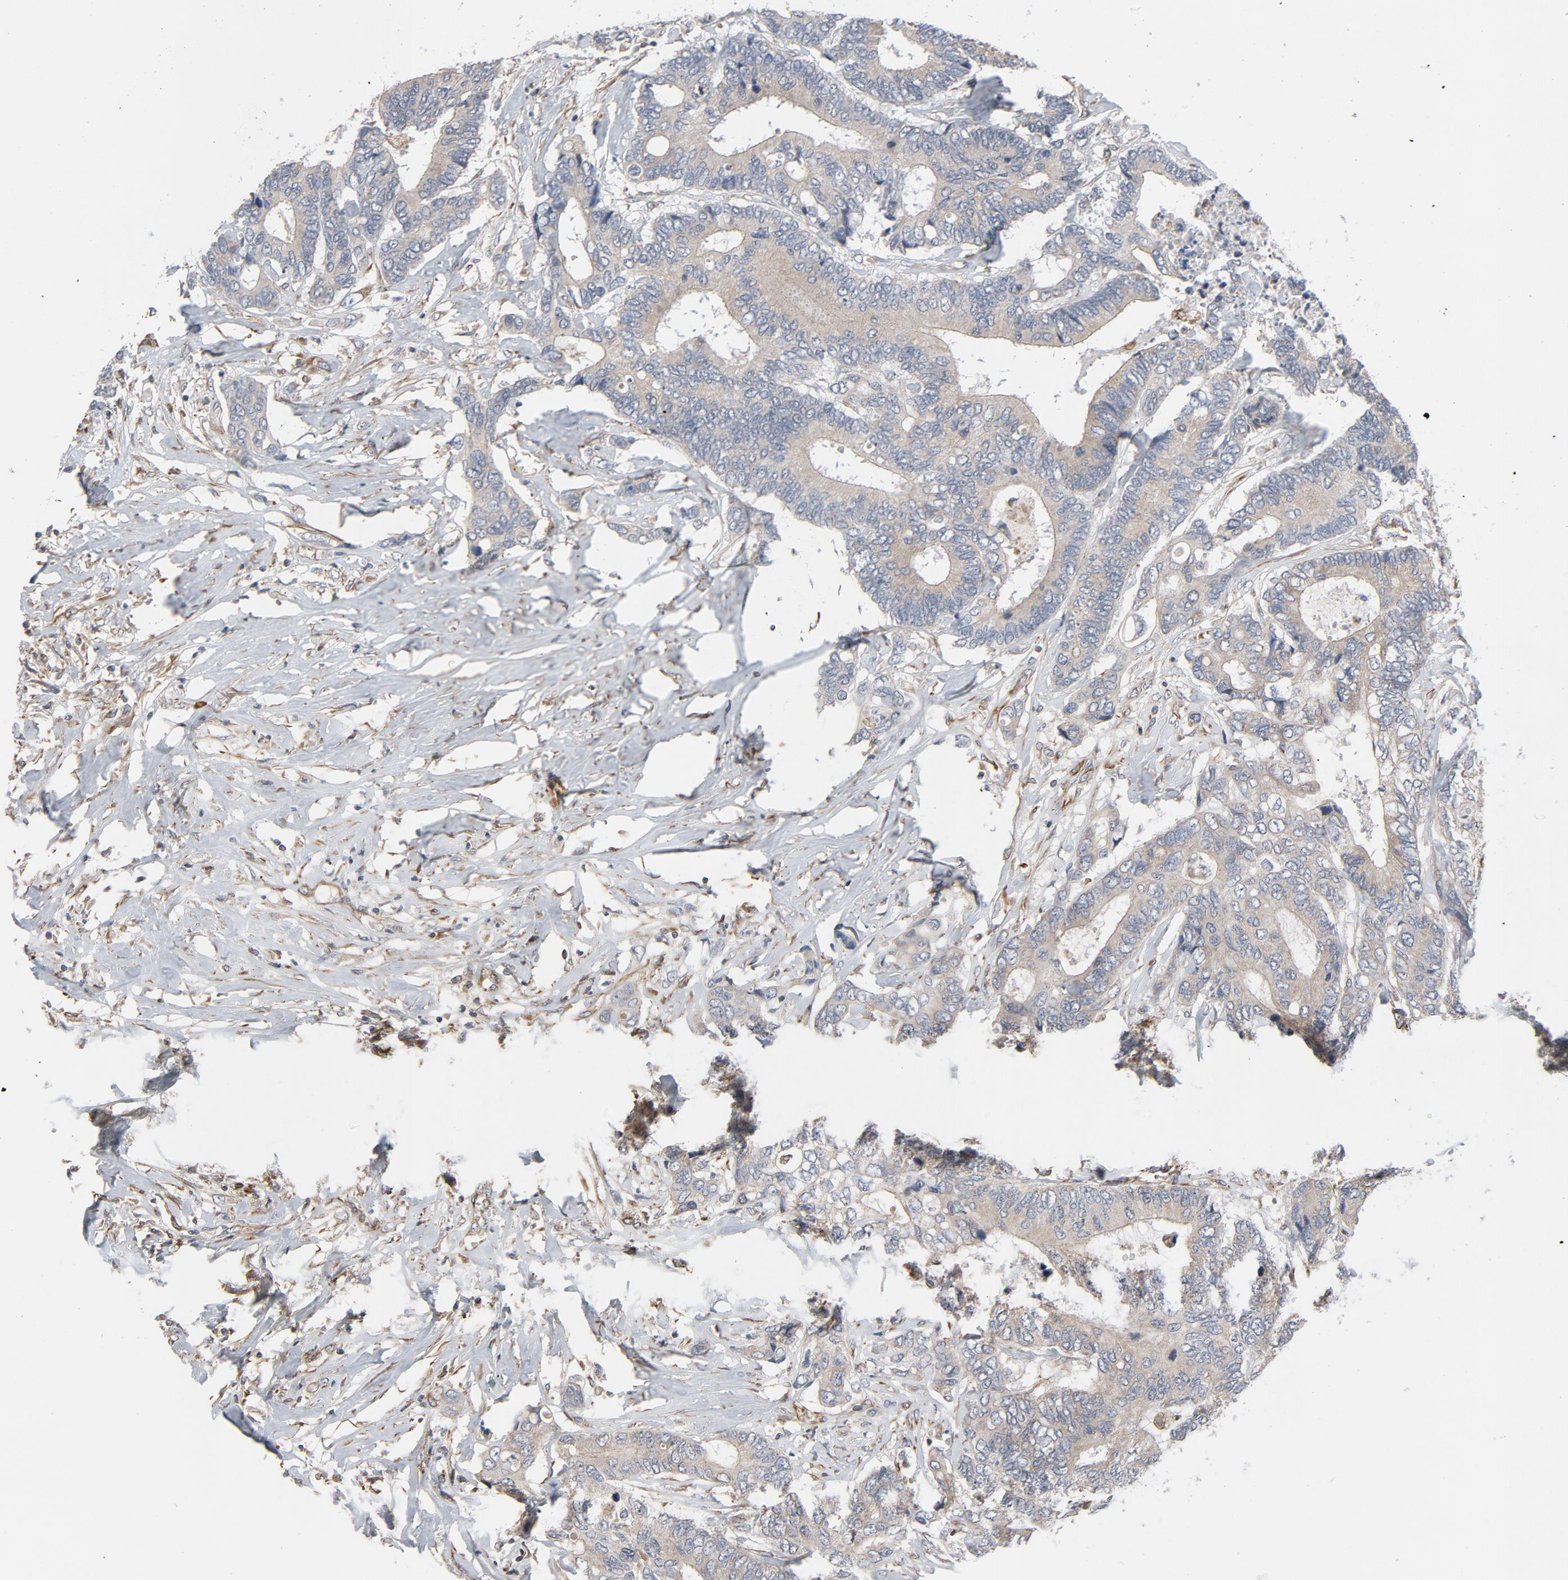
{"staining": {"intensity": "moderate", "quantity": ">75%", "location": "cytoplasmic/membranous"}, "tissue": "colorectal cancer", "cell_type": "Tumor cells", "image_type": "cancer", "snomed": [{"axis": "morphology", "description": "Adenocarcinoma, NOS"}, {"axis": "topography", "description": "Rectum"}], "caption": "There is medium levels of moderate cytoplasmic/membranous staining in tumor cells of colorectal cancer, as demonstrated by immunohistochemical staining (brown color).", "gene": "TRIOBP", "patient": {"sex": "male", "age": 55}}